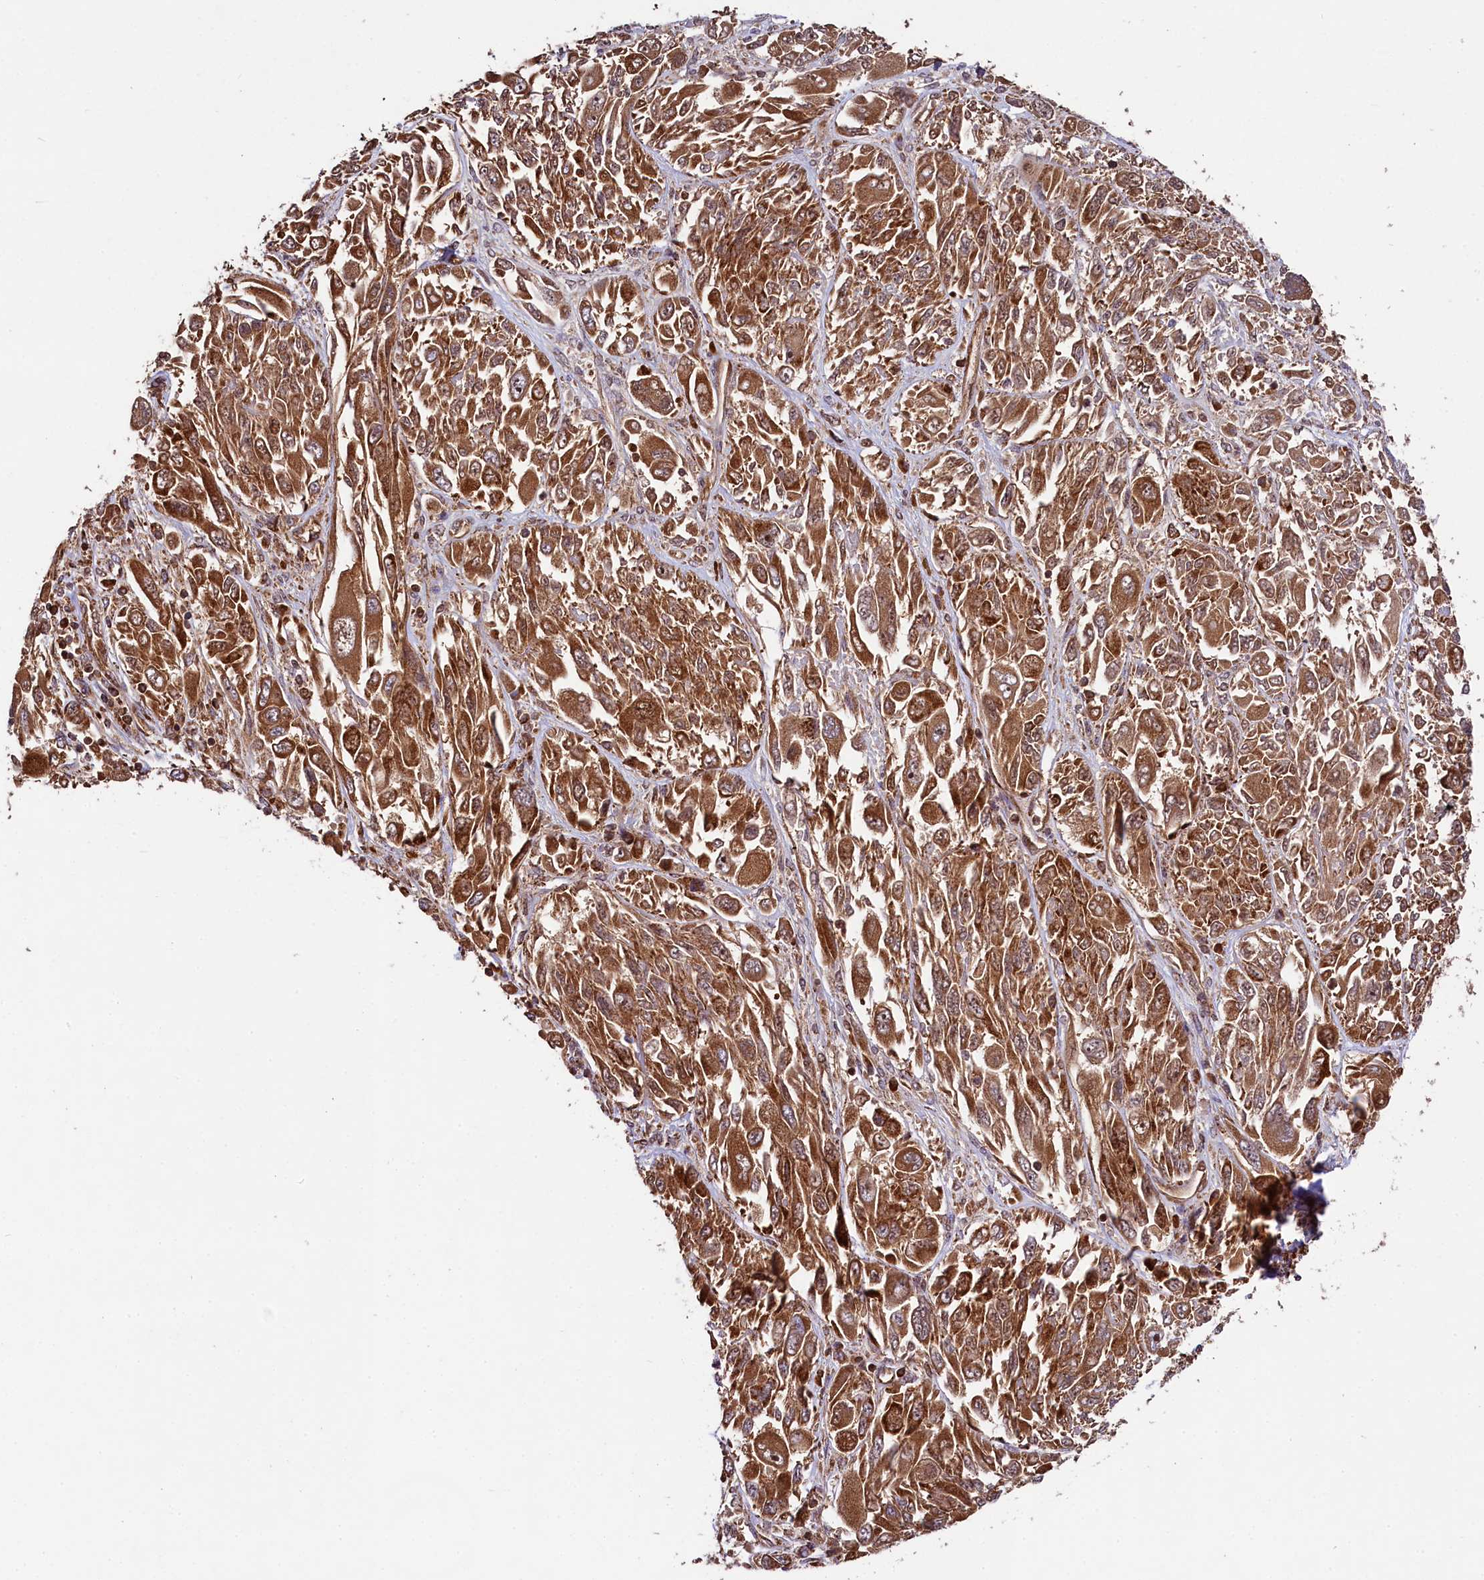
{"staining": {"intensity": "strong", "quantity": ">75%", "location": "cytoplasmic/membranous"}, "tissue": "melanoma", "cell_type": "Tumor cells", "image_type": "cancer", "snomed": [{"axis": "morphology", "description": "Malignant melanoma, NOS"}, {"axis": "topography", "description": "Skin"}], "caption": "DAB (3,3'-diaminobenzidine) immunohistochemical staining of malignant melanoma demonstrates strong cytoplasmic/membranous protein staining in about >75% of tumor cells.", "gene": "CLYBL", "patient": {"sex": "female", "age": 91}}